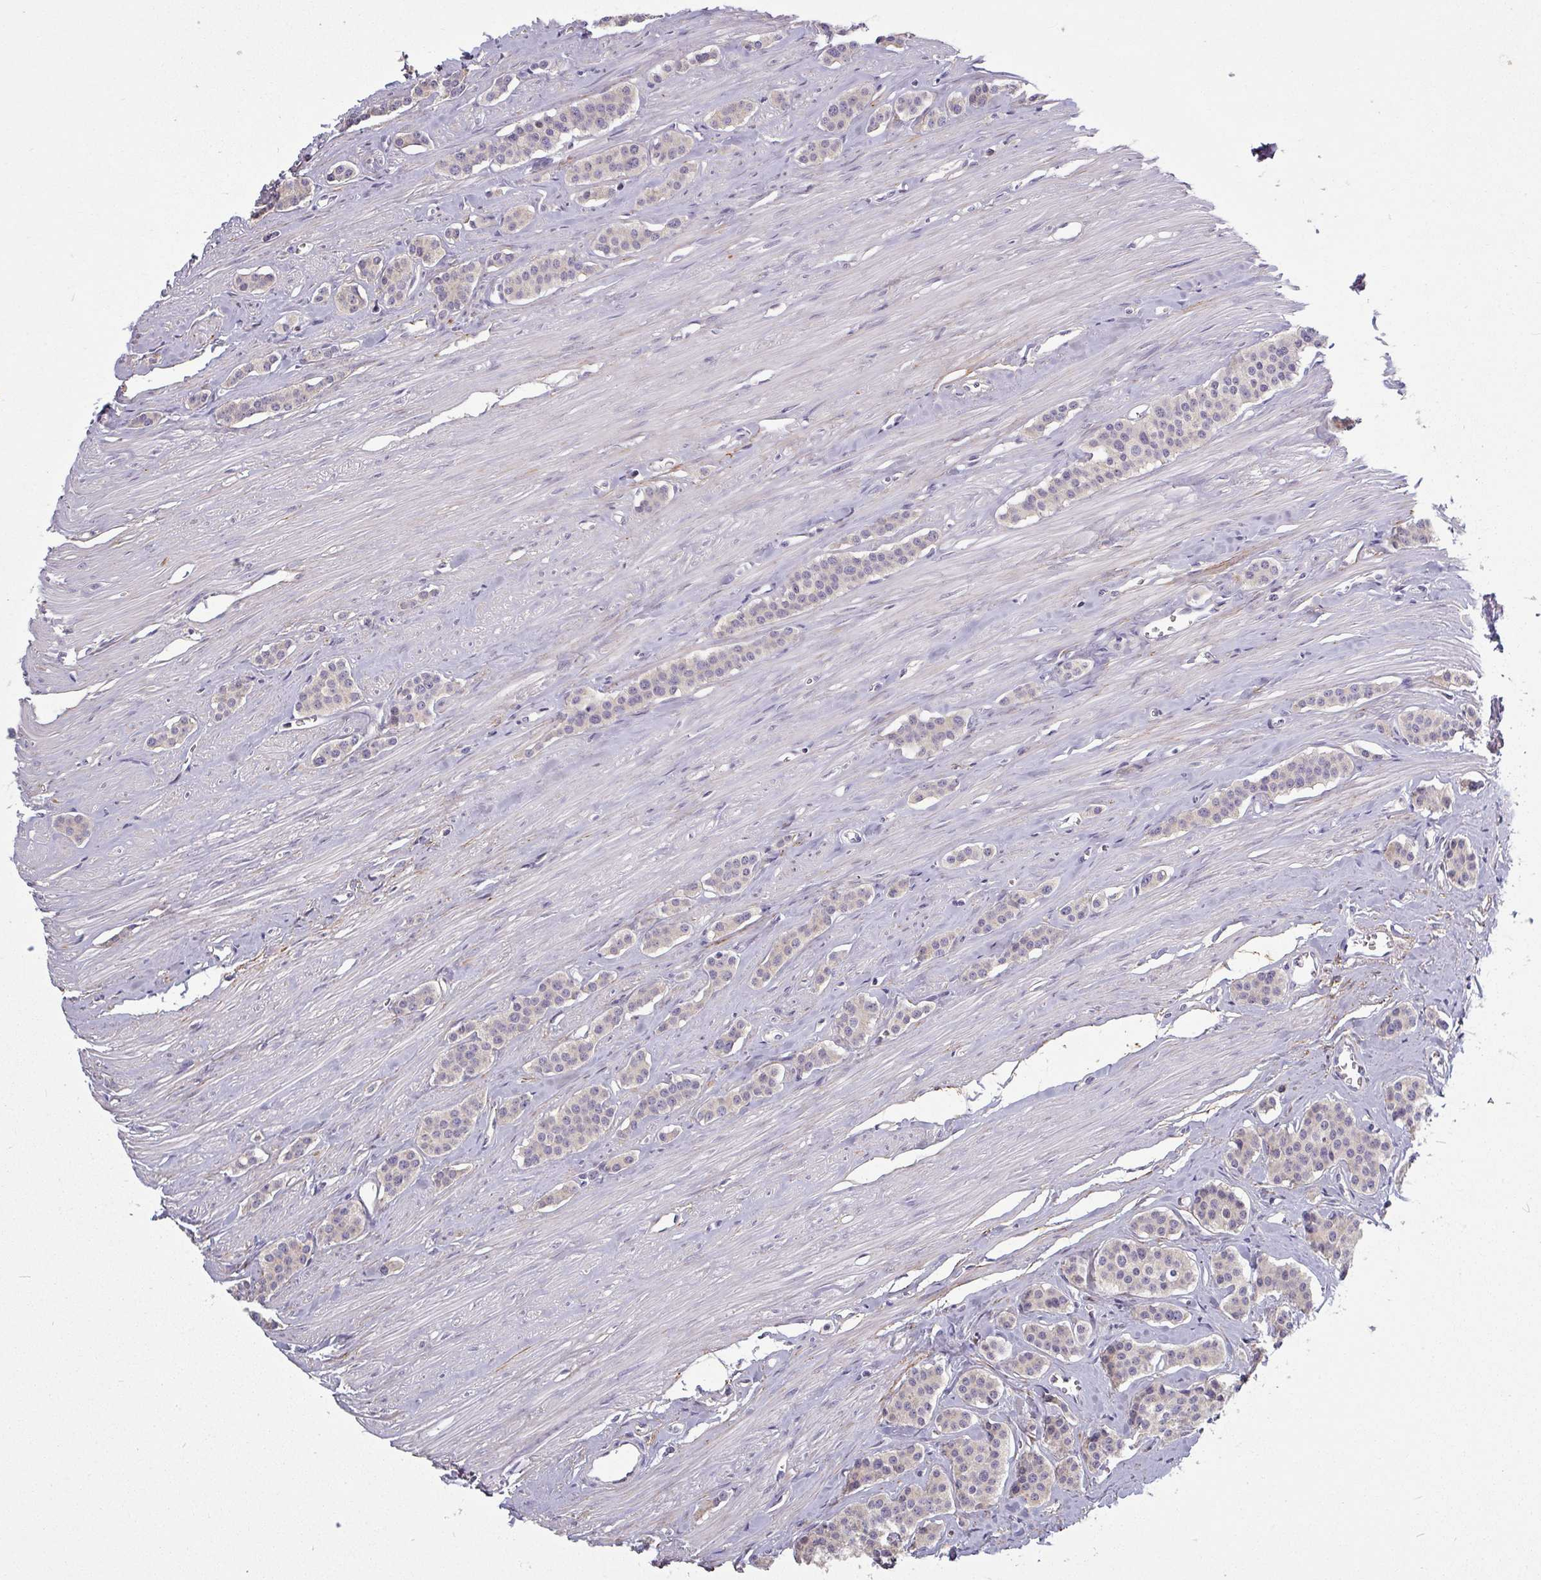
{"staining": {"intensity": "negative", "quantity": "none", "location": "none"}, "tissue": "carcinoid", "cell_type": "Tumor cells", "image_type": "cancer", "snomed": [{"axis": "morphology", "description": "Carcinoid, malignant, NOS"}, {"axis": "topography", "description": "Small intestine"}], "caption": "Protein analysis of carcinoid (malignant) demonstrates no significant expression in tumor cells. (DAB immunohistochemistry (IHC) visualized using brightfield microscopy, high magnification).", "gene": "C2orf16", "patient": {"sex": "male", "age": 60}}